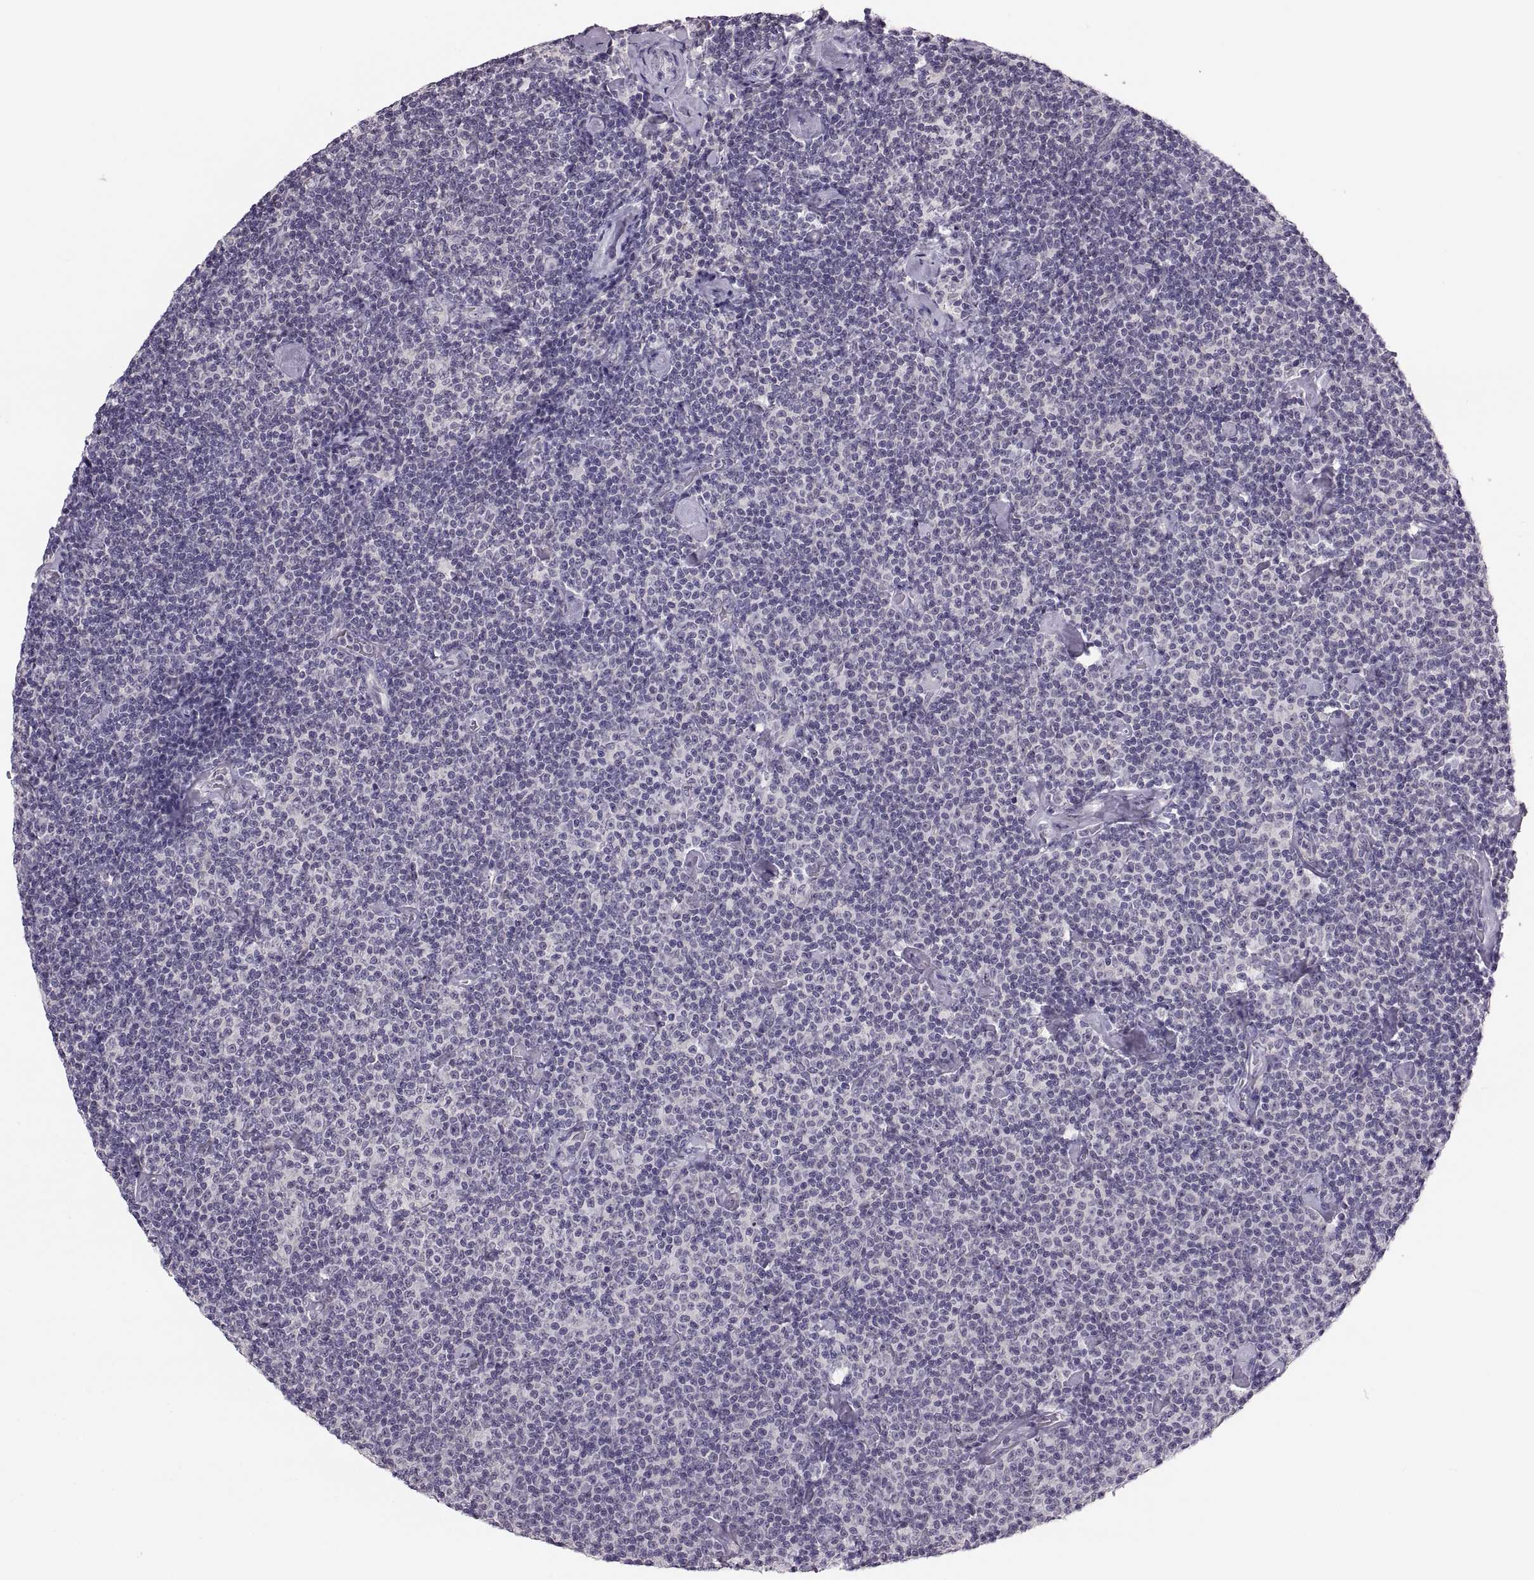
{"staining": {"intensity": "negative", "quantity": "none", "location": "none"}, "tissue": "lymphoma", "cell_type": "Tumor cells", "image_type": "cancer", "snomed": [{"axis": "morphology", "description": "Malignant lymphoma, non-Hodgkin's type, Low grade"}, {"axis": "topography", "description": "Lymph node"}], "caption": "There is no significant staining in tumor cells of low-grade malignant lymphoma, non-Hodgkin's type.", "gene": "ADH6", "patient": {"sex": "male", "age": 81}}